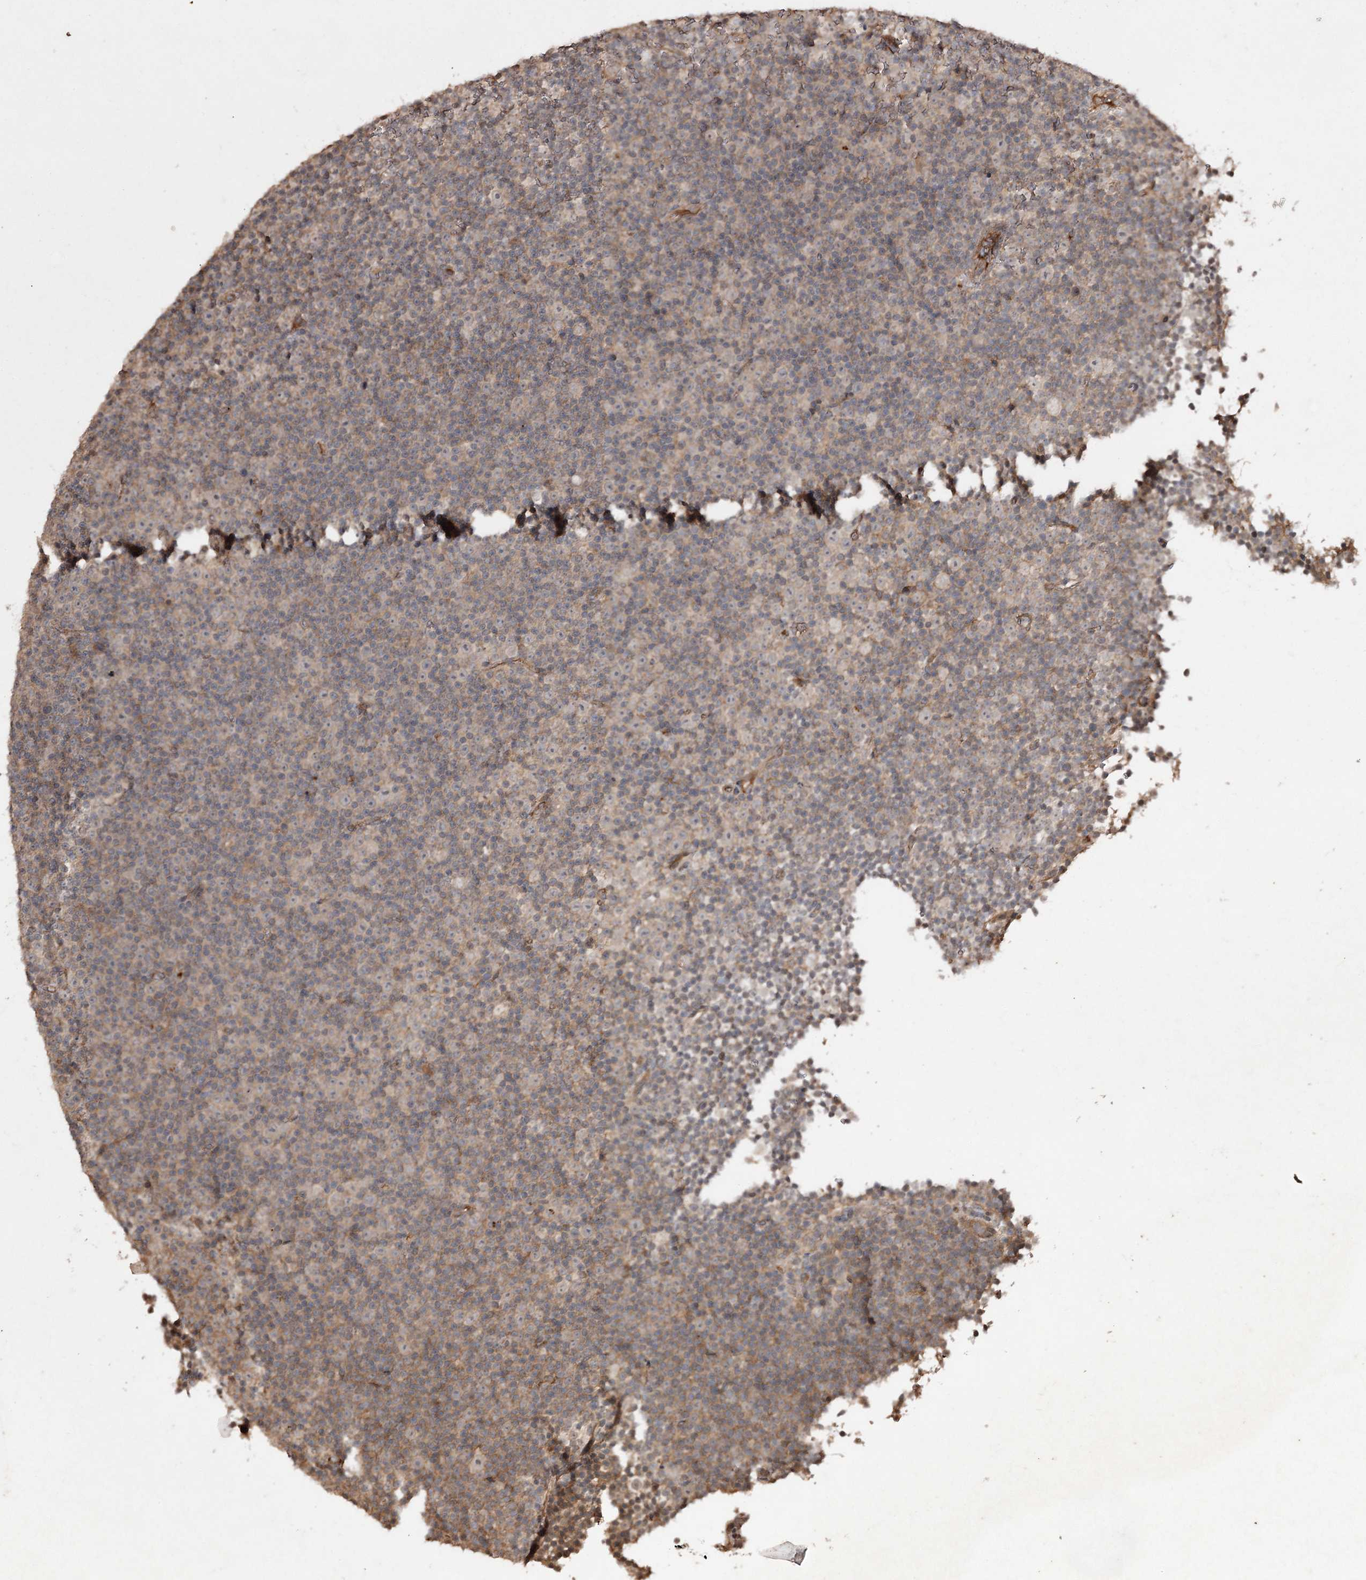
{"staining": {"intensity": "moderate", "quantity": "<25%", "location": "cytoplasmic/membranous"}, "tissue": "lymphoma", "cell_type": "Tumor cells", "image_type": "cancer", "snomed": [{"axis": "morphology", "description": "Malignant lymphoma, non-Hodgkin's type, Low grade"}, {"axis": "topography", "description": "Lymph node"}], "caption": "About <25% of tumor cells in human low-grade malignant lymphoma, non-Hodgkin's type display moderate cytoplasmic/membranous protein expression as visualized by brown immunohistochemical staining.", "gene": "FANCL", "patient": {"sex": "female", "age": 67}}